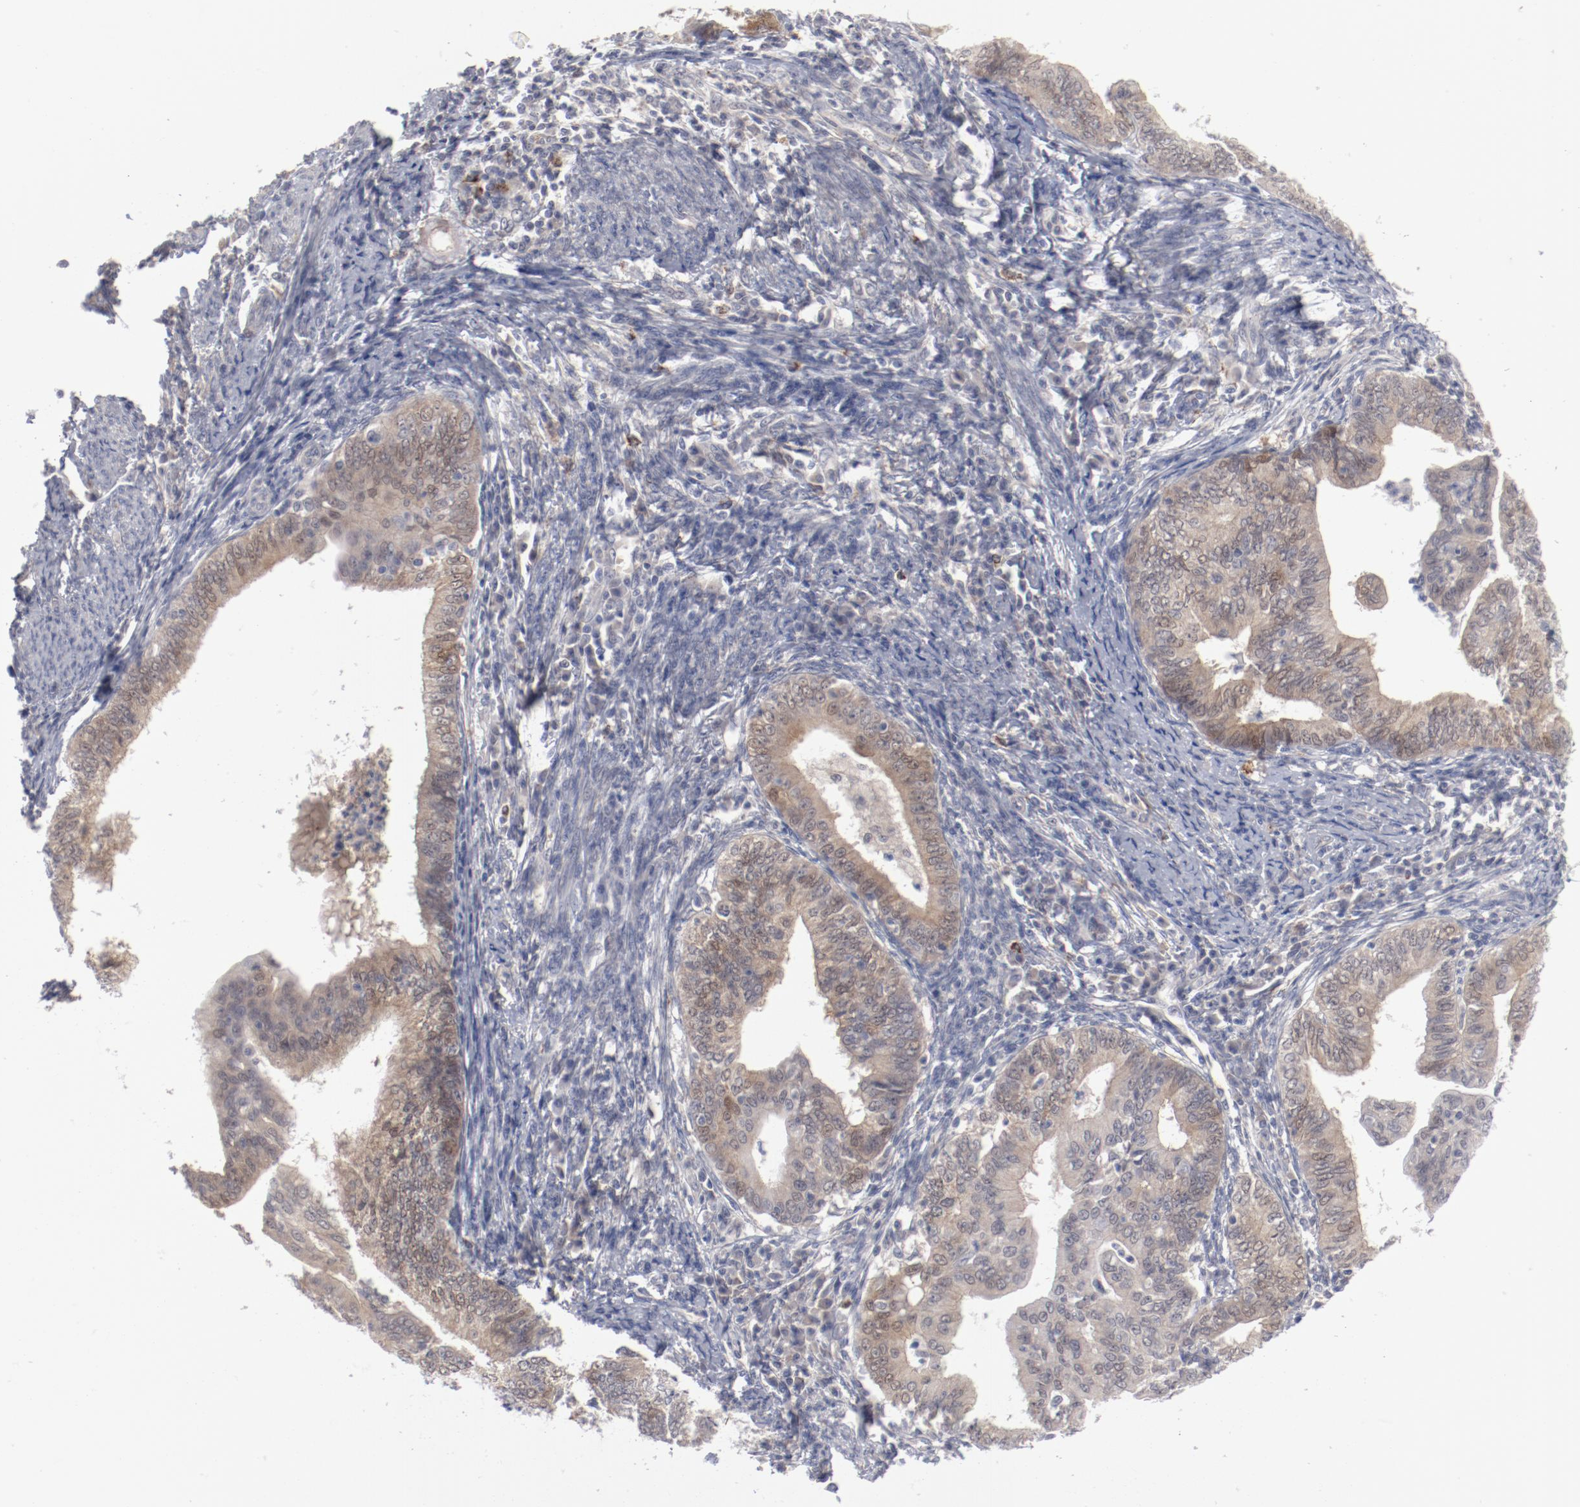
{"staining": {"intensity": "weak", "quantity": "25%-75%", "location": "cytoplasmic/membranous,nuclear"}, "tissue": "endometrial cancer", "cell_type": "Tumor cells", "image_type": "cancer", "snomed": [{"axis": "morphology", "description": "Adenocarcinoma, NOS"}, {"axis": "topography", "description": "Endometrium"}], "caption": "This is a photomicrograph of immunohistochemistry (IHC) staining of endometrial adenocarcinoma, which shows weak expression in the cytoplasmic/membranous and nuclear of tumor cells.", "gene": "SH3BGR", "patient": {"sex": "female", "age": 66}}